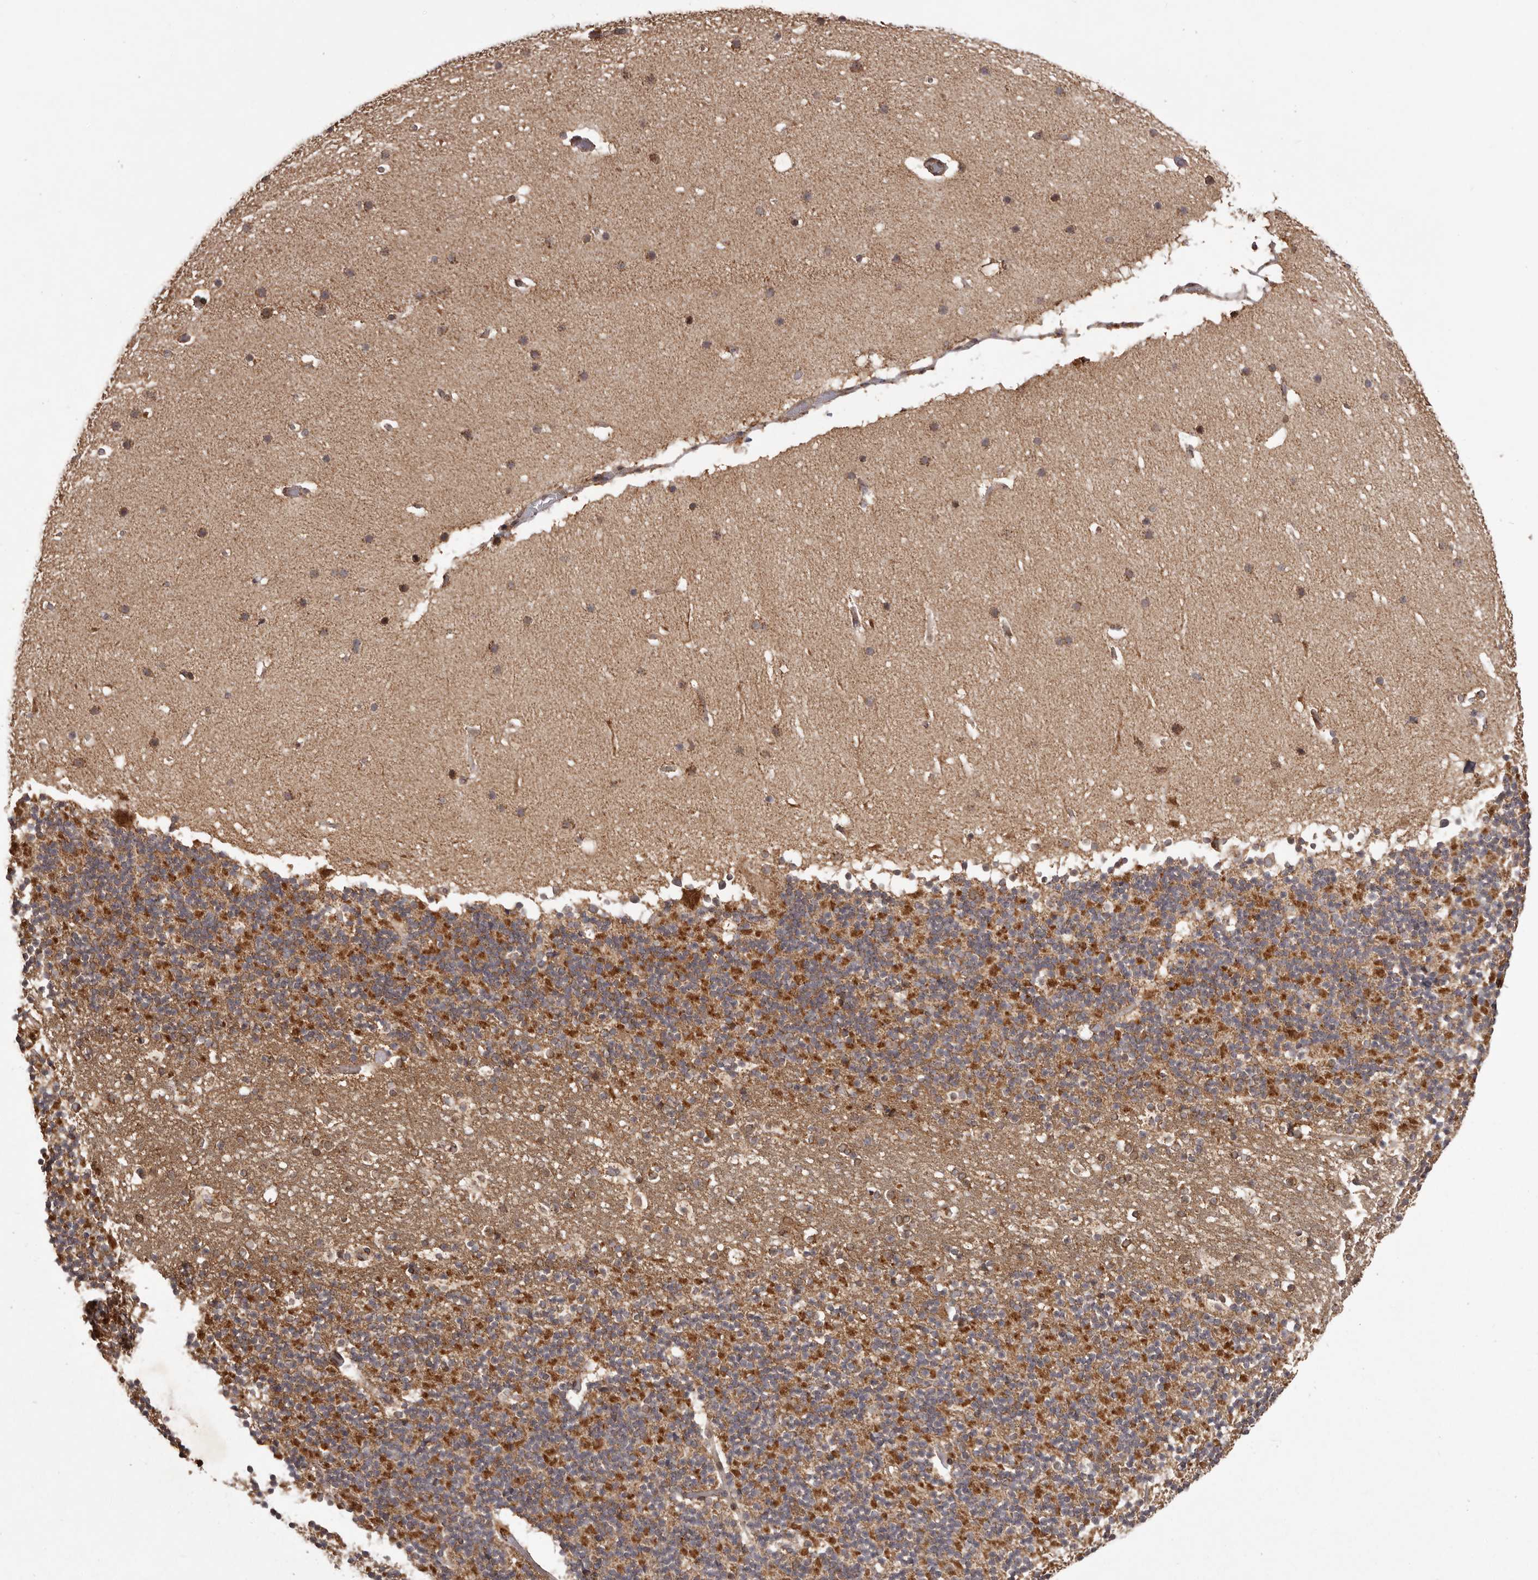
{"staining": {"intensity": "moderate", "quantity": ">75%", "location": "cytoplasmic/membranous"}, "tissue": "cerebellum", "cell_type": "Cells in granular layer", "image_type": "normal", "snomed": [{"axis": "morphology", "description": "Normal tissue, NOS"}, {"axis": "topography", "description": "Cerebellum"}], "caption": "Moderate cytoplasmic/membranous protein staining is present in approximately >75% of cells in granular layer in cerebellum.", "gene": "CHRM2", "patient": {"sex": "male", "age": 57}}